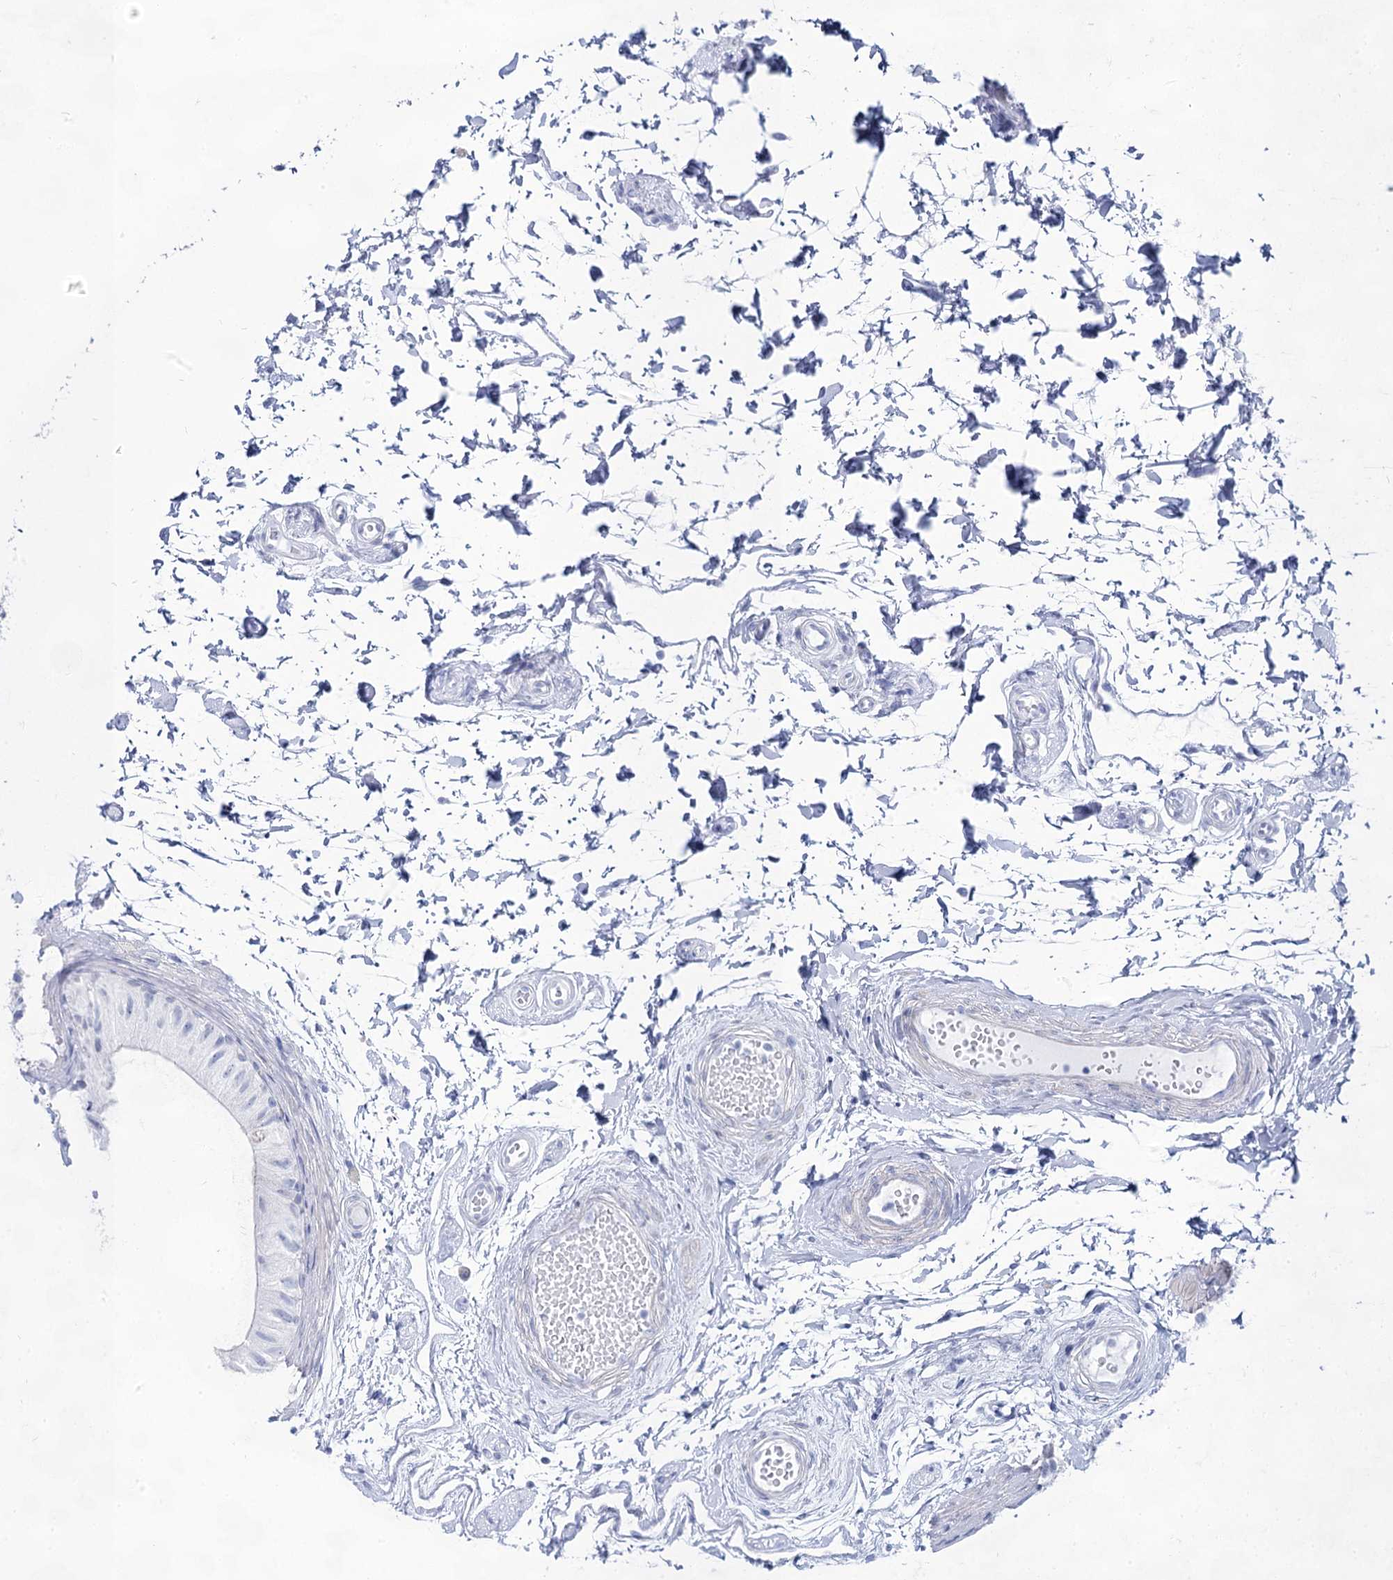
{"staining": {"intensity": "negative", "quantity": "none", "location": "none"}, "tissue": "epididymis", "cell_type": "Glandular cells", "image_type": "normal", "snomed": [{"axis": "morphology", "description": "Normal tissue, NOS"}, {"axis": "topography", "description": "Epididymis"}], "caption": "The micrograph reveals no significant expression in glandular cells of epididymis. Brightfield microscopy of immunohistochemistry (IHC) stained with DAB (brown) and hematoxylin (blue), captured at high magnification.", "gene": "ACRV1", "patient": {"sex": "male", "age": 50}}